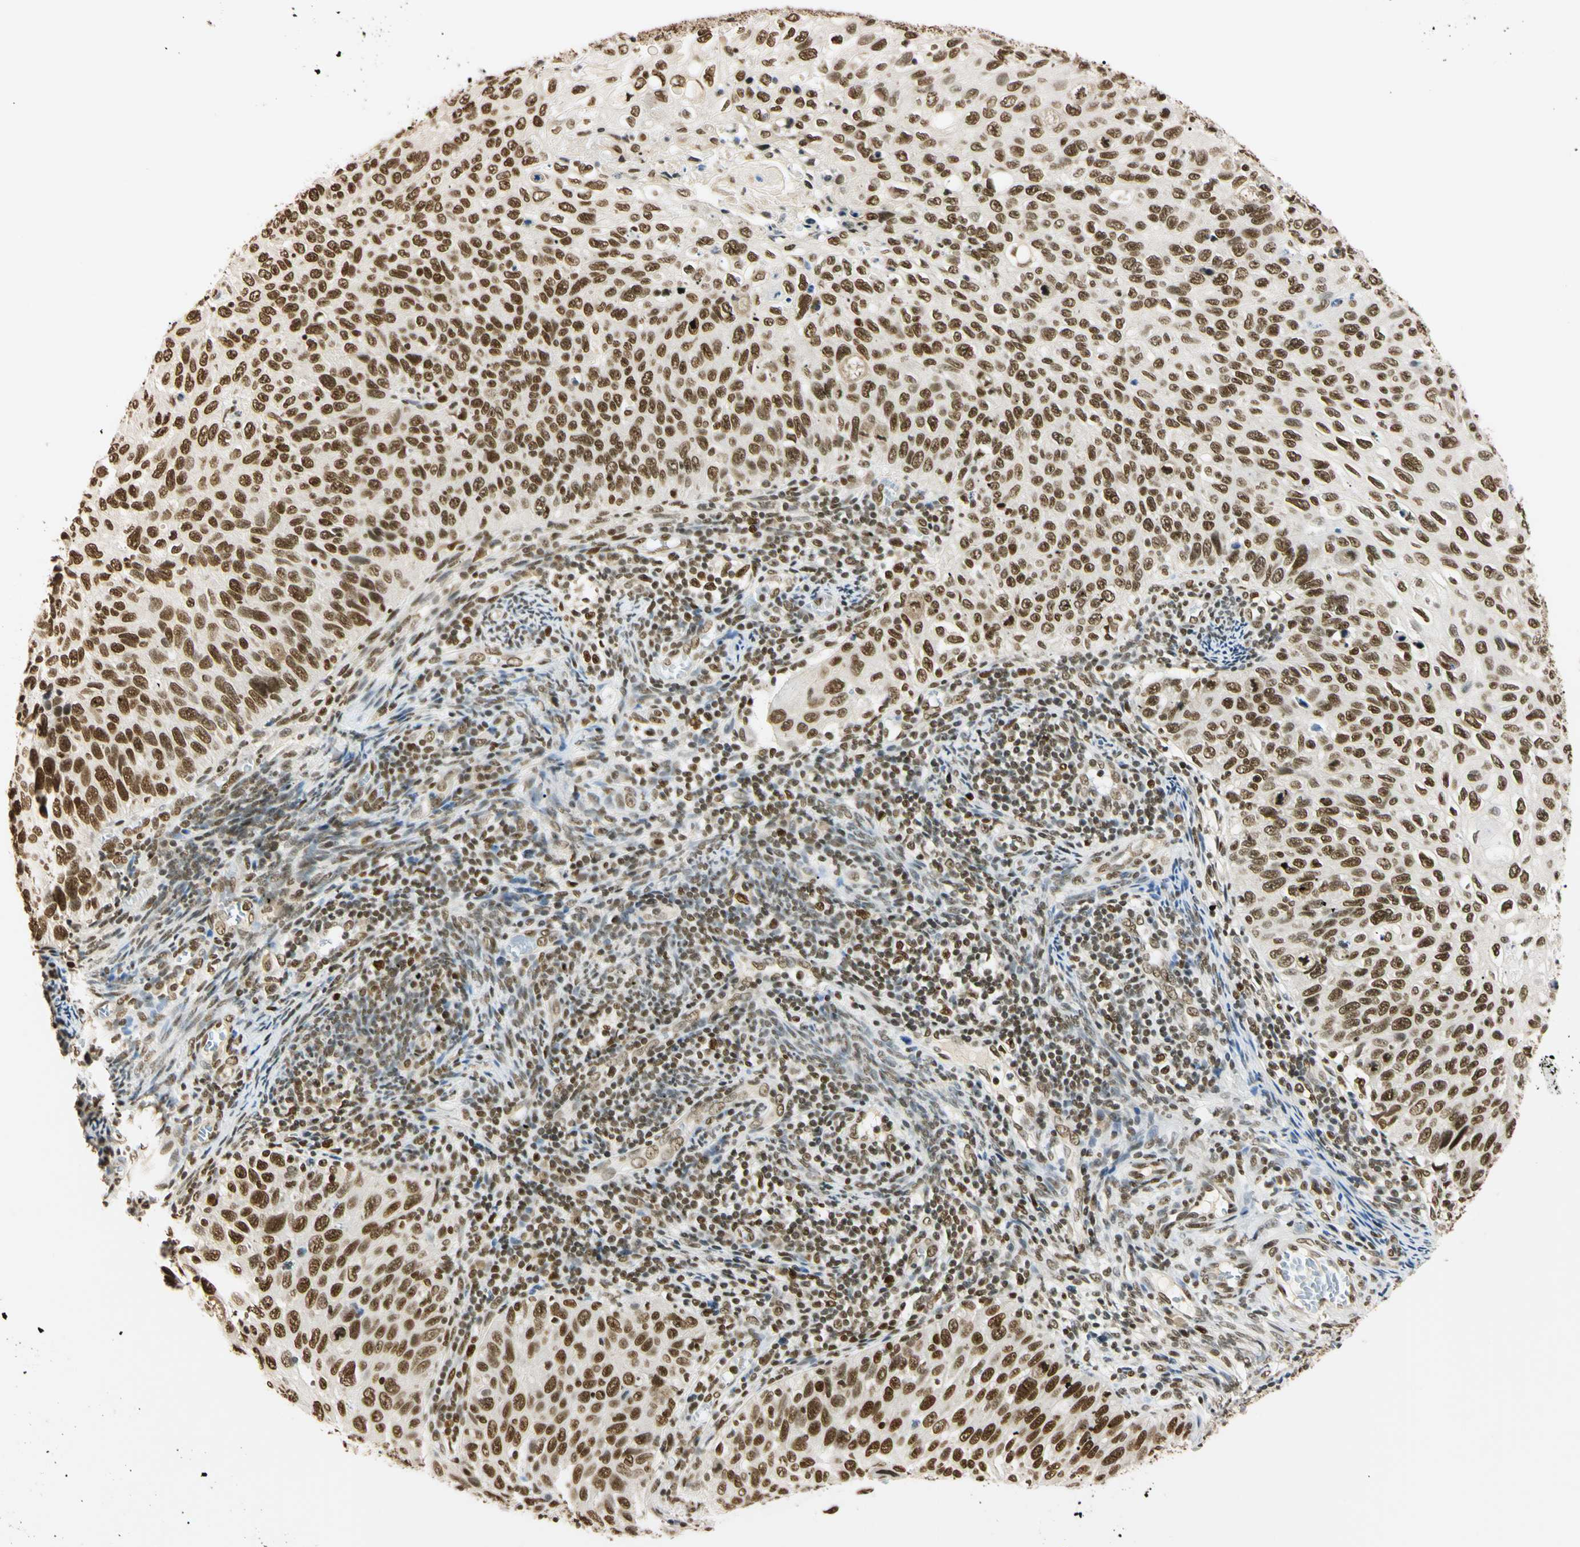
{"staining": {"intensity": "strong", "quantity": ">75%", "location": "nuclear"}, "tissue": "cervical cancer", "cell_type": "Tumor cells", "image_type": "cancer", "snomed": [{"axis": "morphology", "description": "Squamous cell carcinoma, NOS"}, {"axis": "topography", "description": "Cervix"}], "caption": "DAB immunohistochemical staining of cervical cancer demonstrates strong nuclear protein staining in about >75% of tumor cells. The staining was performed using DAB to visualize the protein expression in brown, while the nuclei were stained in blue with hematoxylin (Magnification: 20x).", "gene": "SMARCA5", "patient": {"sex": "female", "age": 70}}